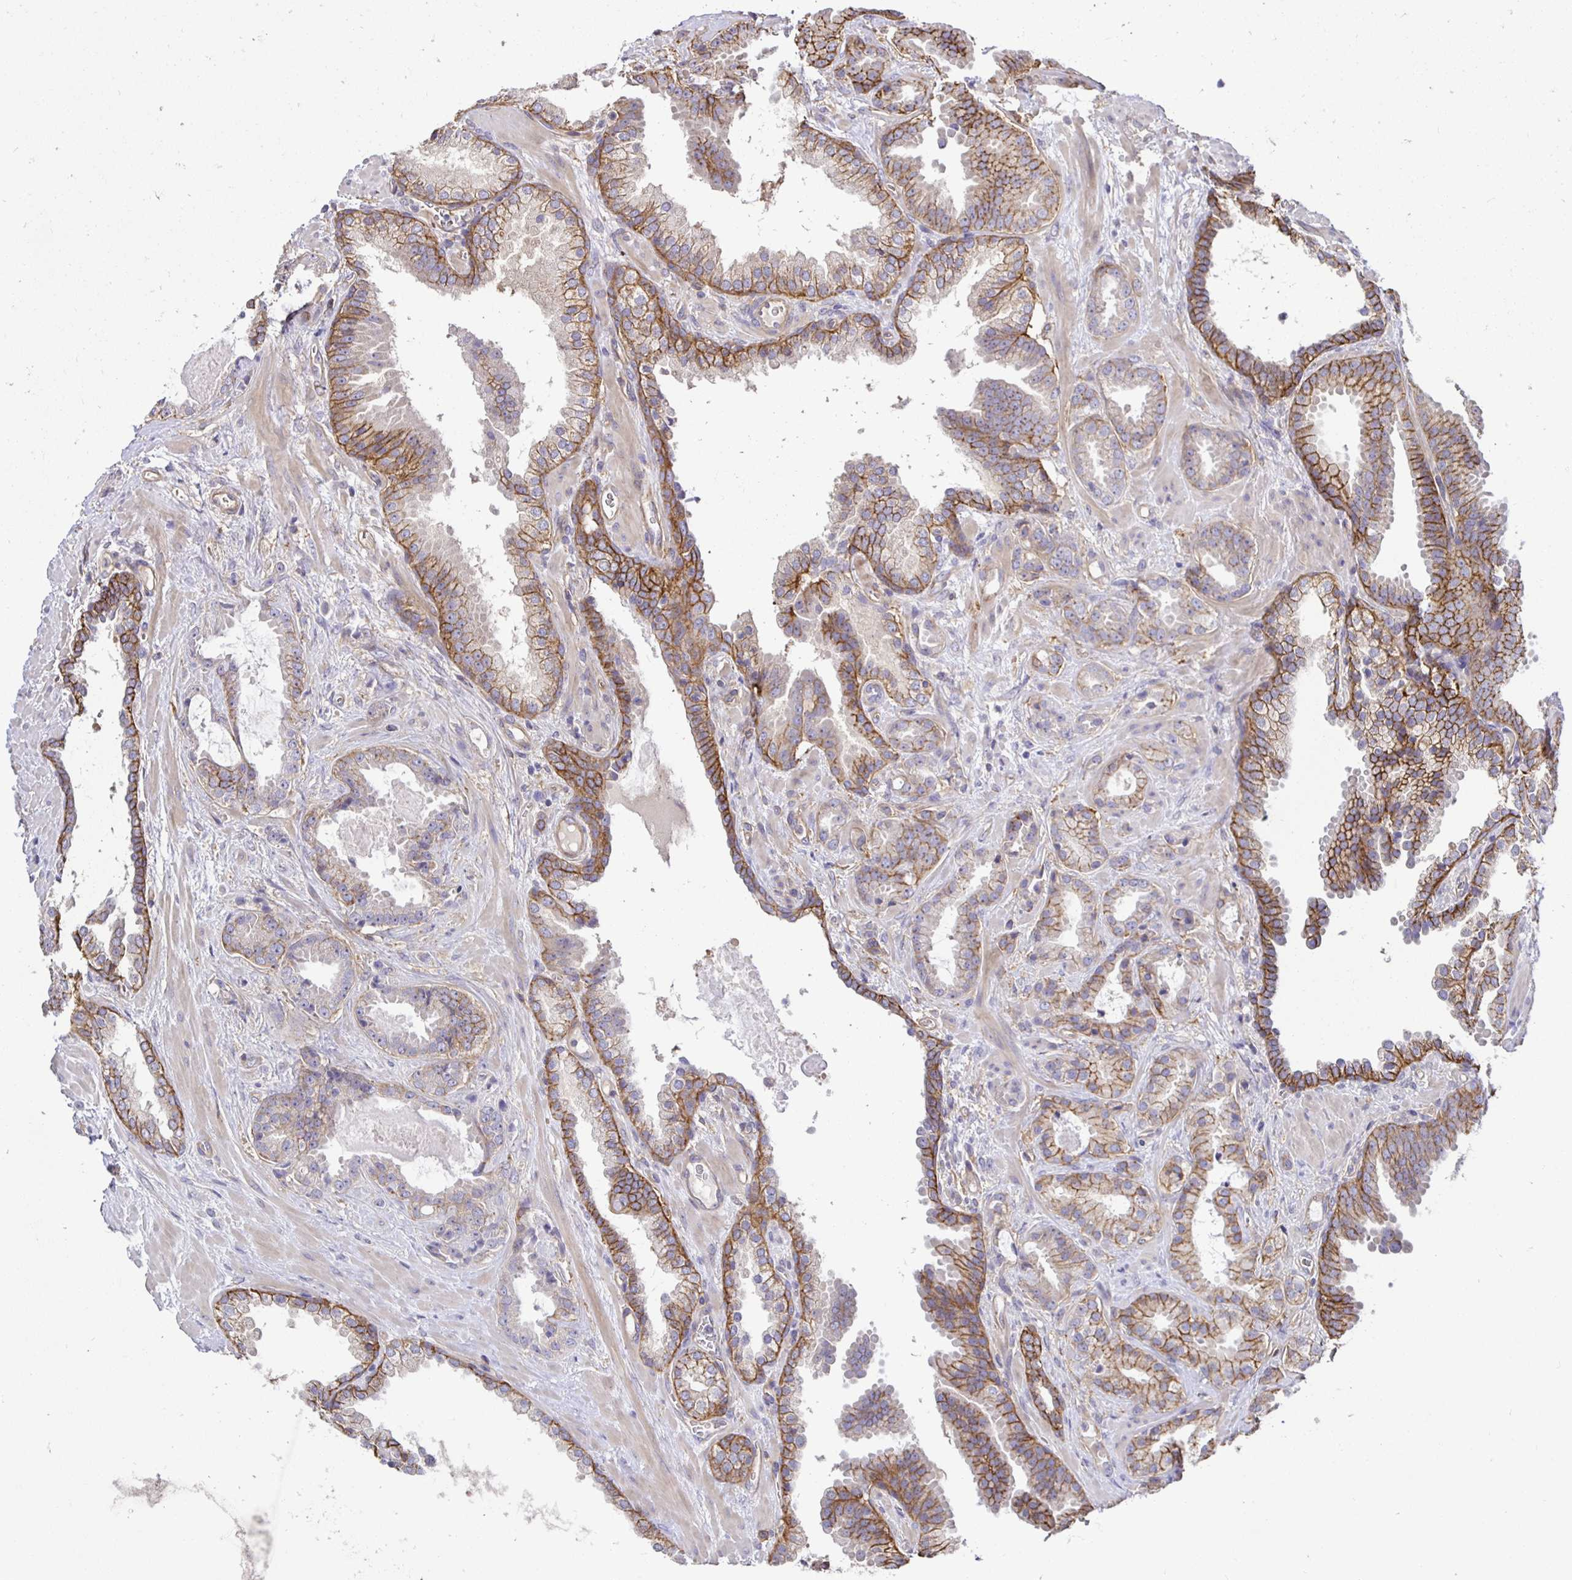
{"staining": {"intensity": "moderate", "quantity": "25%-75%", "location": "cytoplasmic/membranous"}, "tissue": "prostate cancer", "cell_type": "Tumor cells", "image_type": "cancer", "snomed": [{"axis": "morphology", "description": "Adenocarcinoma, Low grade"}, {"axis": "topography", "description": "Prostate"}], "caption": "Moderate cytoplasmic/membranous protein expression is seen in about 25%-75% of tumor cells in prostate cancer.", "gene": "SLC9A1", "patient": {"sex": "male", "age": 62}}